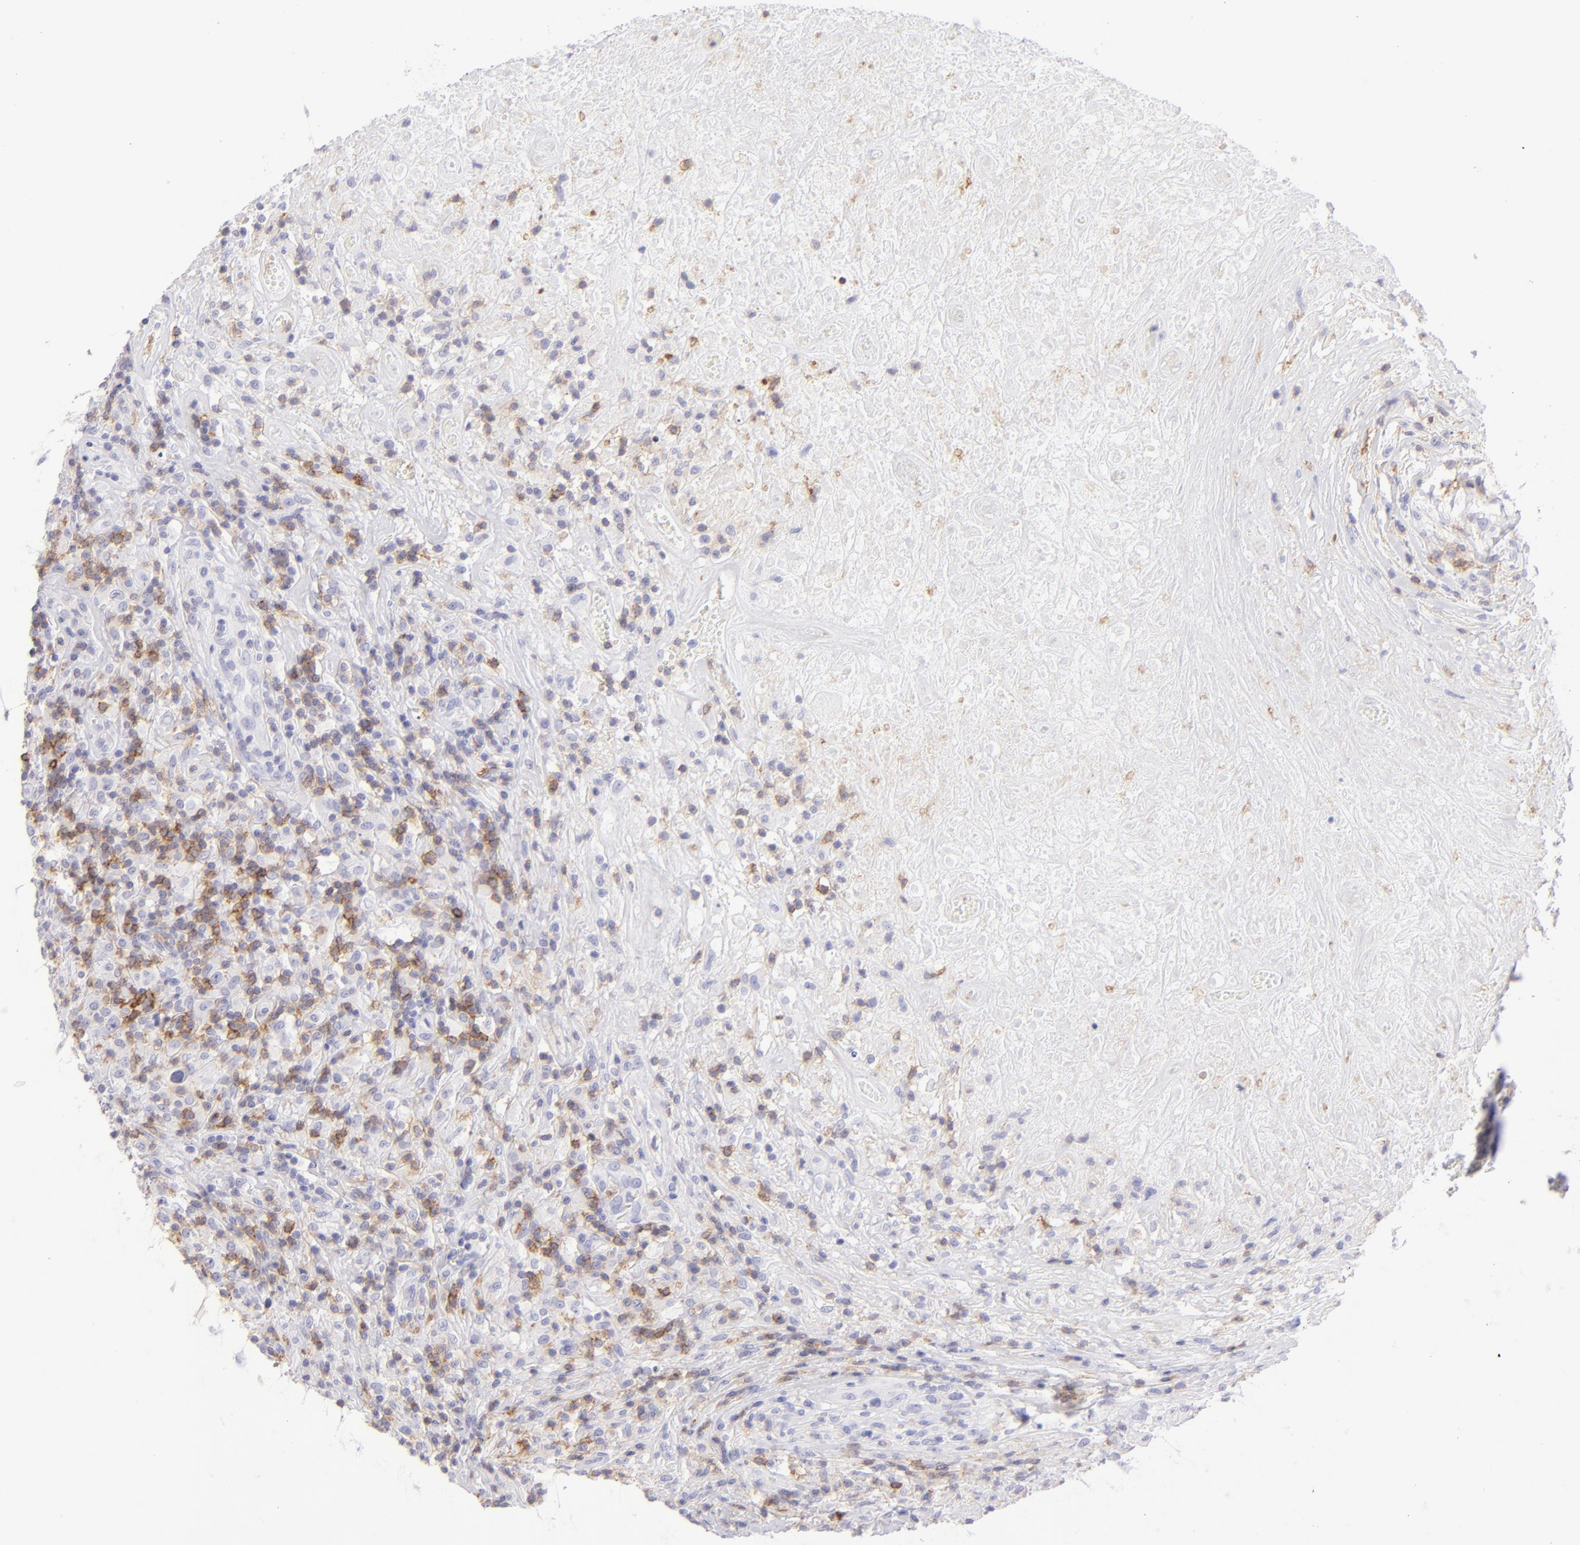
{"staining": {"intensity": "moderate", "quantity": "25%-75%", "location": "cytoplasmic/membranous"}, "tissue": "lymphoma", "cell_type": "Tumor cells", "image_type": "cancer", "snomed": [{"axis": "morphology", "description": "Hodgkin's disease, NOS"}, {"axis": "topography", "description": "Lymph node"}], "caption": "A micrograph showing moderate cytoplasmic/membranous expression in approximately 25%-75% of tumor cells in Hodgkin's disease, as visualized by brown immunohistochemical staining.", "gene": "CD69", "patient": {"sex": "male", "age": 46}}